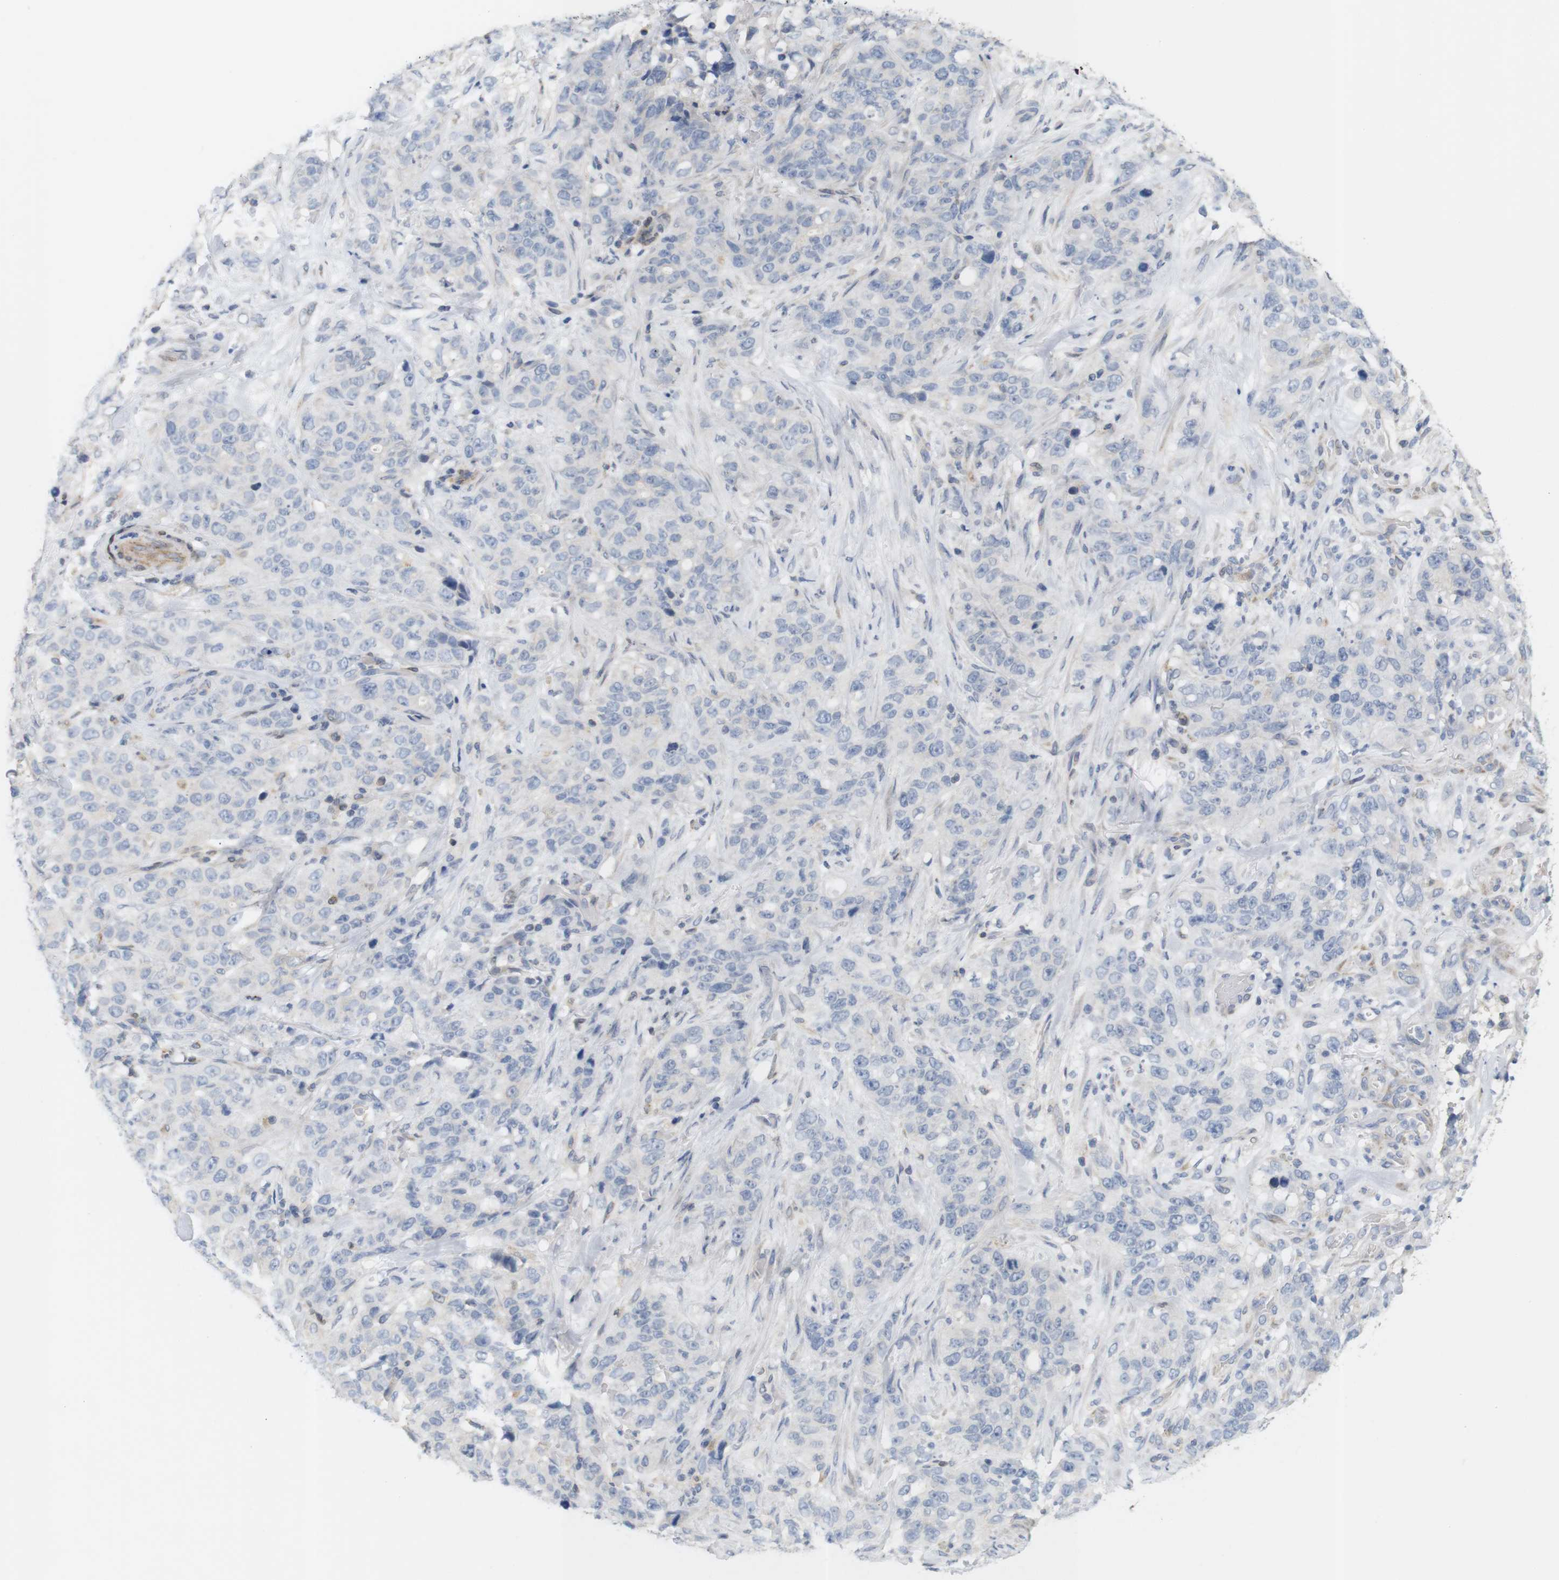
{"staining": {"intensity": "negative", "quantity": "none", "location": "none"}, "tissue": "stomach cancer", "cell_type": "Tumor cells", "image_type": "cancer", "snomed": [{"axis": "morphology", "description": "Adenocarcinoma, NOS"}, {"axis": "topography", "description": "Stomach"}], "caption": "This is an IHC photomicrograph of human stomach adenocarcinoma. There is no positivity in tumor cells.", "gene": "ITPR1", "patient": {"sex": "male", "age": 48}}